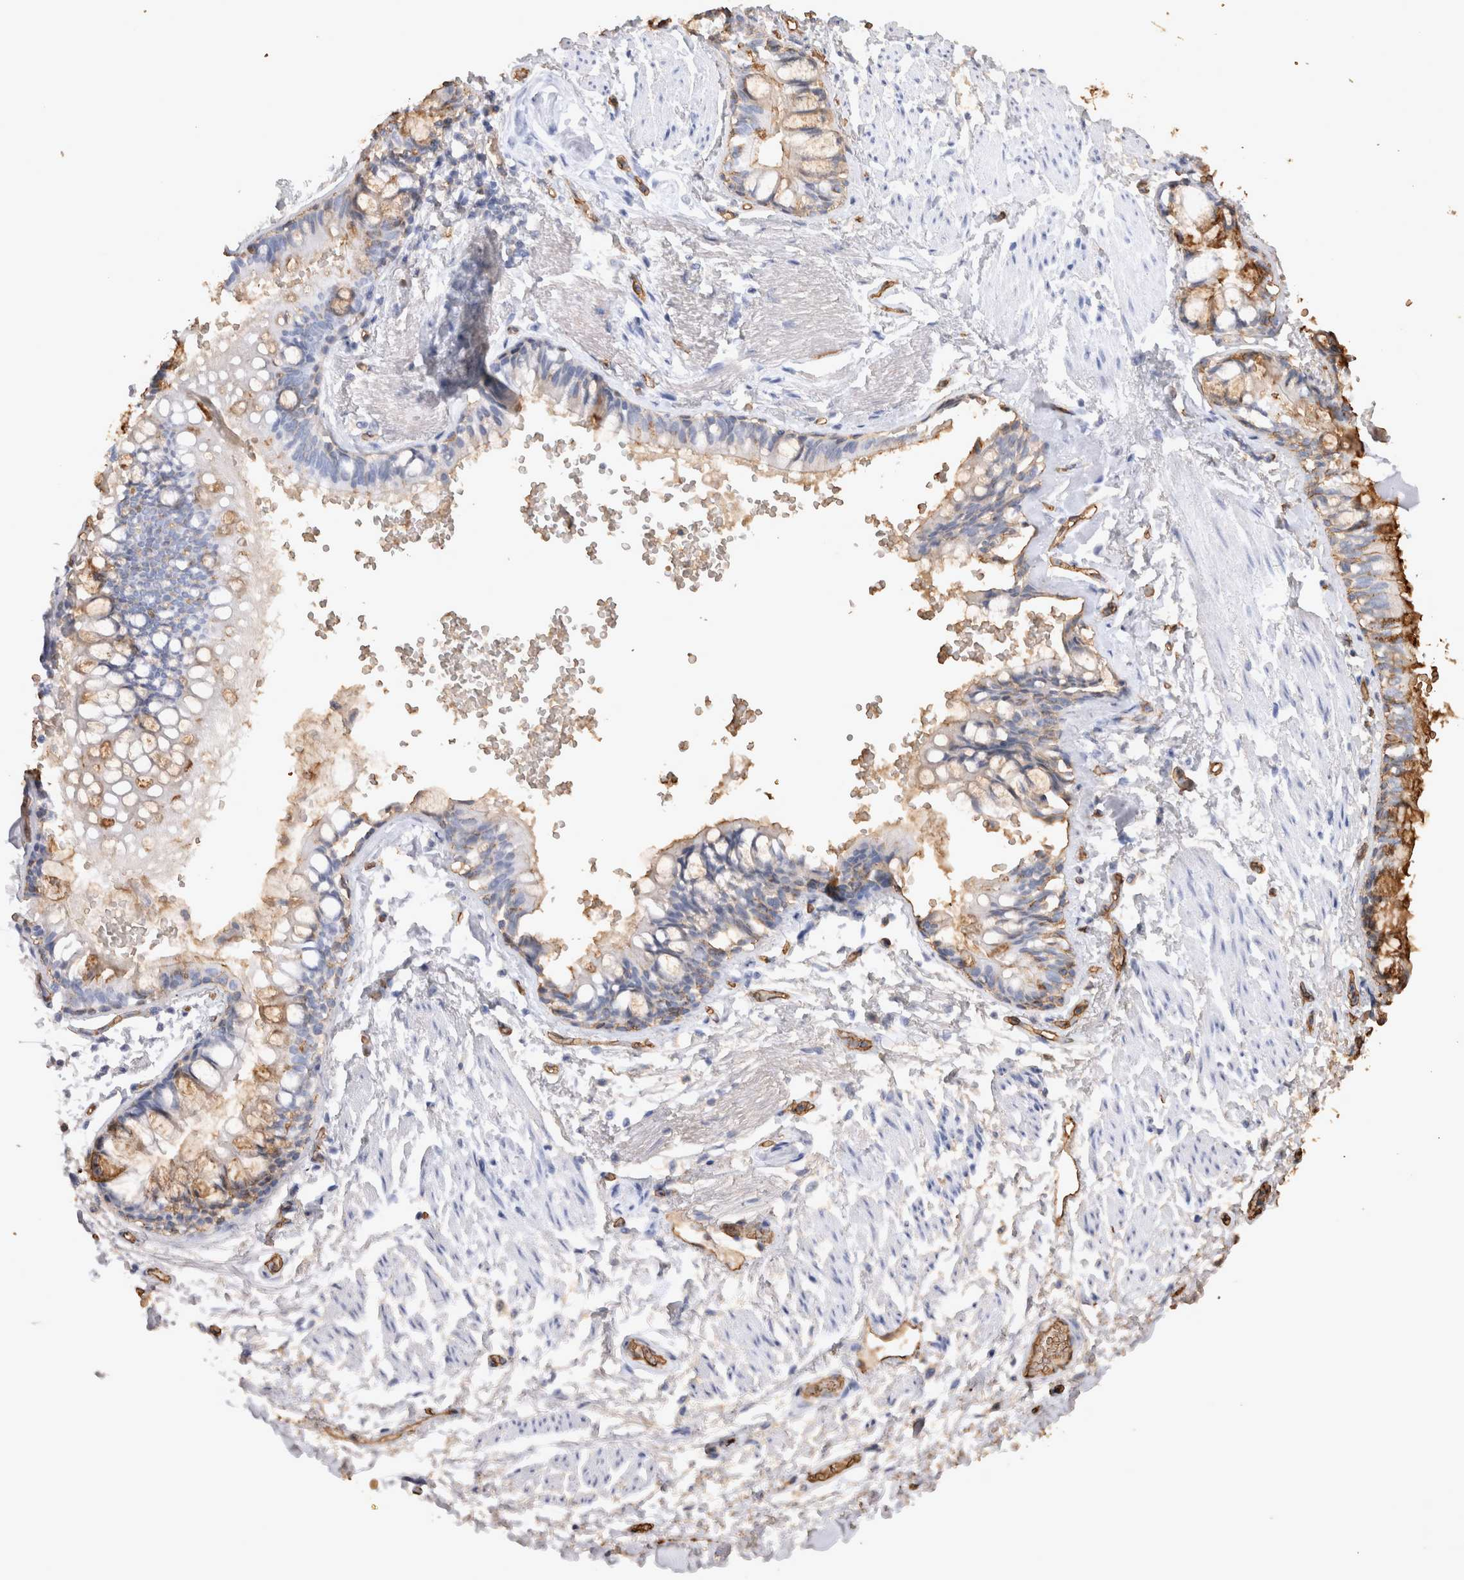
{"staining": {"intensity": "negative", "quantity": "none", "location": "none"}, "tissue": "adipose tissue", "cell_type": "Adipocytes", "image_type": "normal", "snomed": [{"axis": "morphology", "description": "Normal tissue, NOS"}, {"axis": "topography", "description": "Cartilage tissue"}, {"axis": "topography", "description": "Bronchus"}], "caption": "A histopathology image of adipose tissue stained for a protein reveals no brown staining in adipocytes. (Brightfield microscopy of DAB (3,3'-diaminobenzidine) IHC at high magnification).", "gene": "IL17RC", "patient": {"sex": "female", "age": 73}}